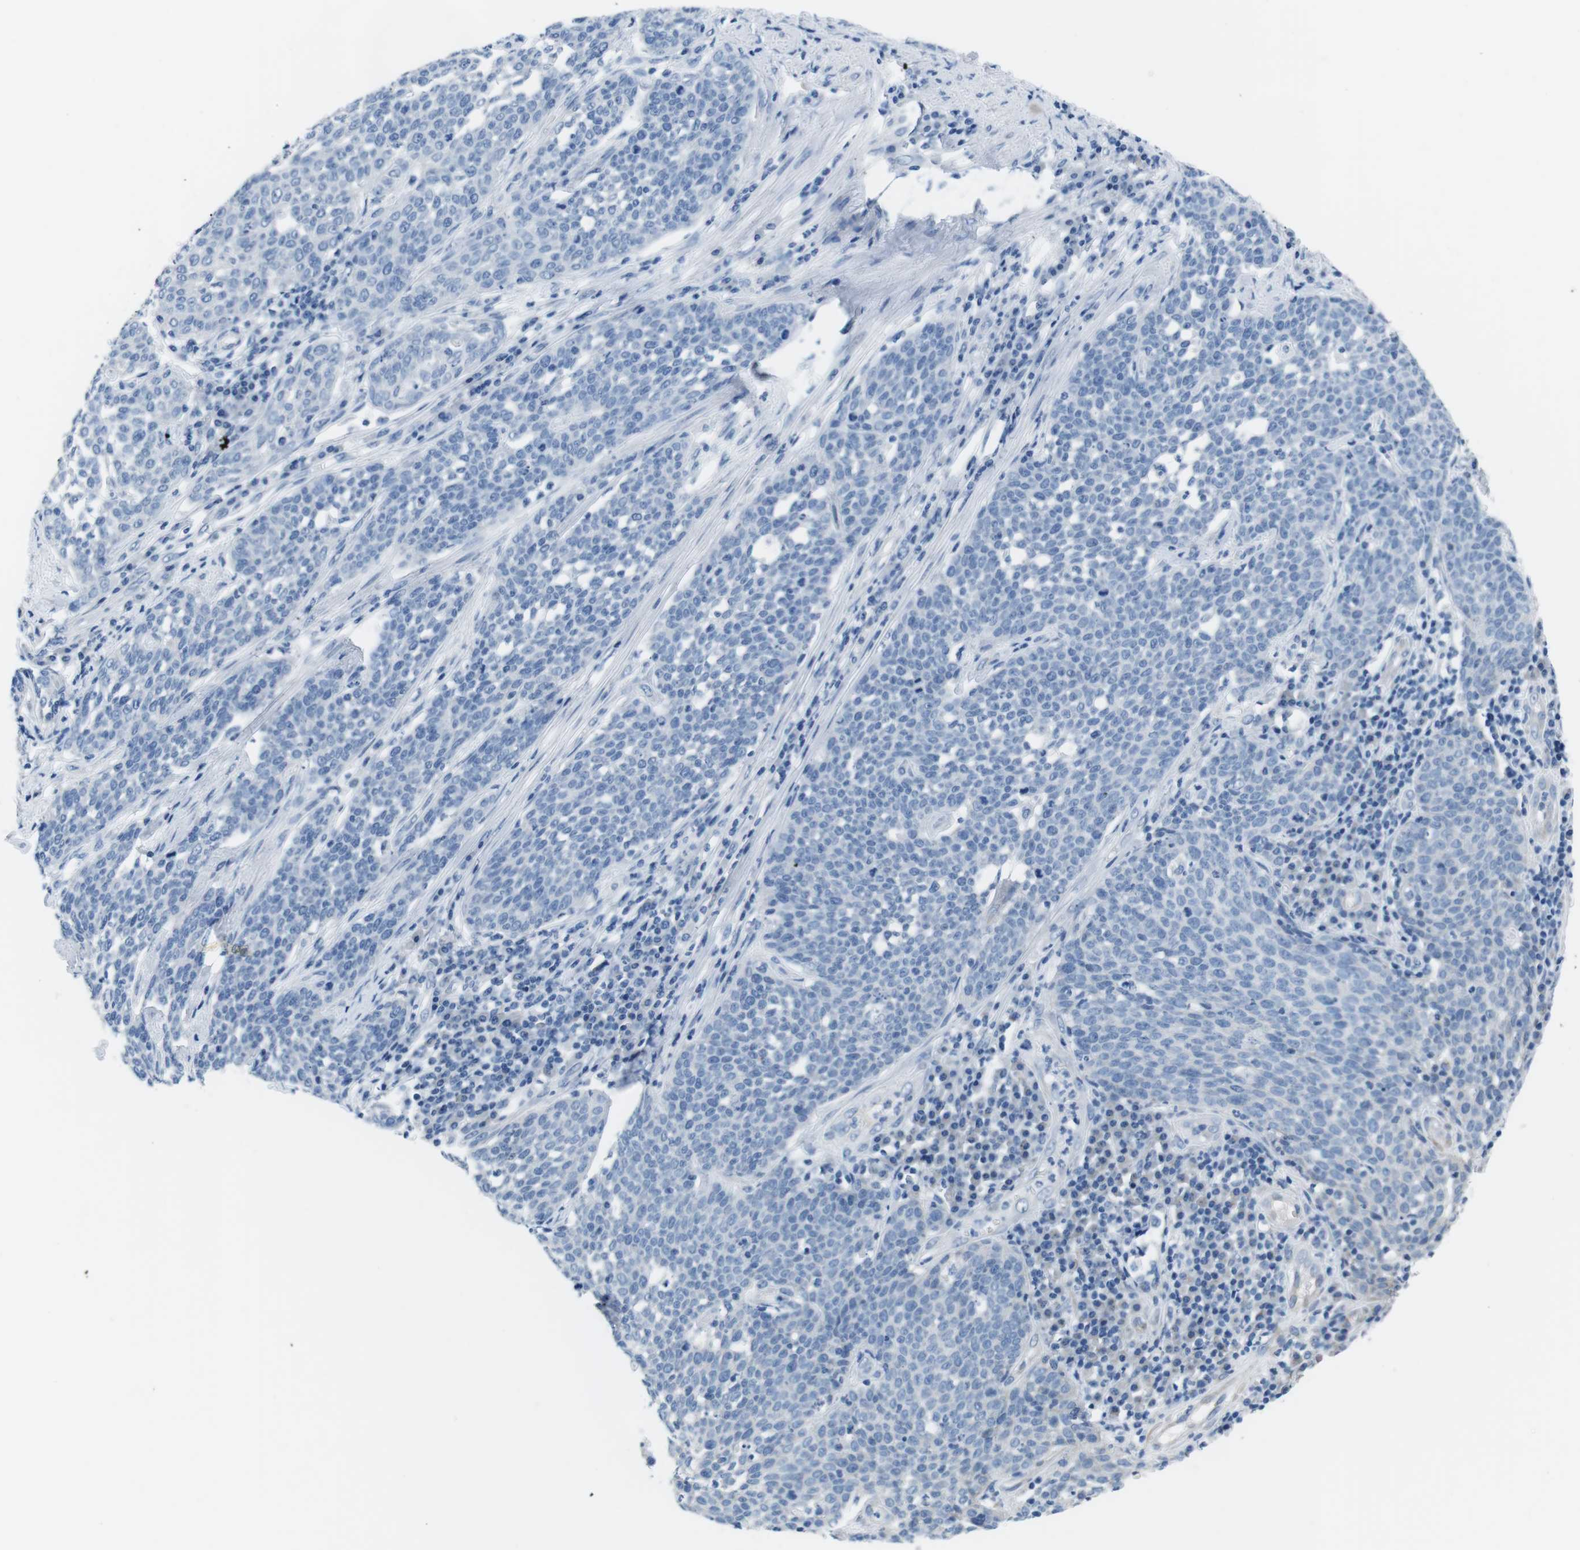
{"staining": {"intensity": "negative", "quantity": "none", "location": "none"}, "tissue": "cervical cancer", "cell_type": "Tumor cells", "image_type": "cancer", "snomed": [{"axis": "morphology", "description": "Squamous cell carcinoma, NOS"}, {"axis": "topography", "description": "Cervix"}], "caption": "Protein analysis of cervical cancer (squamous cell carcinoma) reveals no significant positivity in tumor cells. Brightfield microscopy of immunohistochemistry (IHC) stained with DAB (3,3'-diaminobenzidine) (brown) and hematoxylin (blue), captured at high magnification.", "gene": "MUC2", "patient": {"sex": "female", "age": 34}}